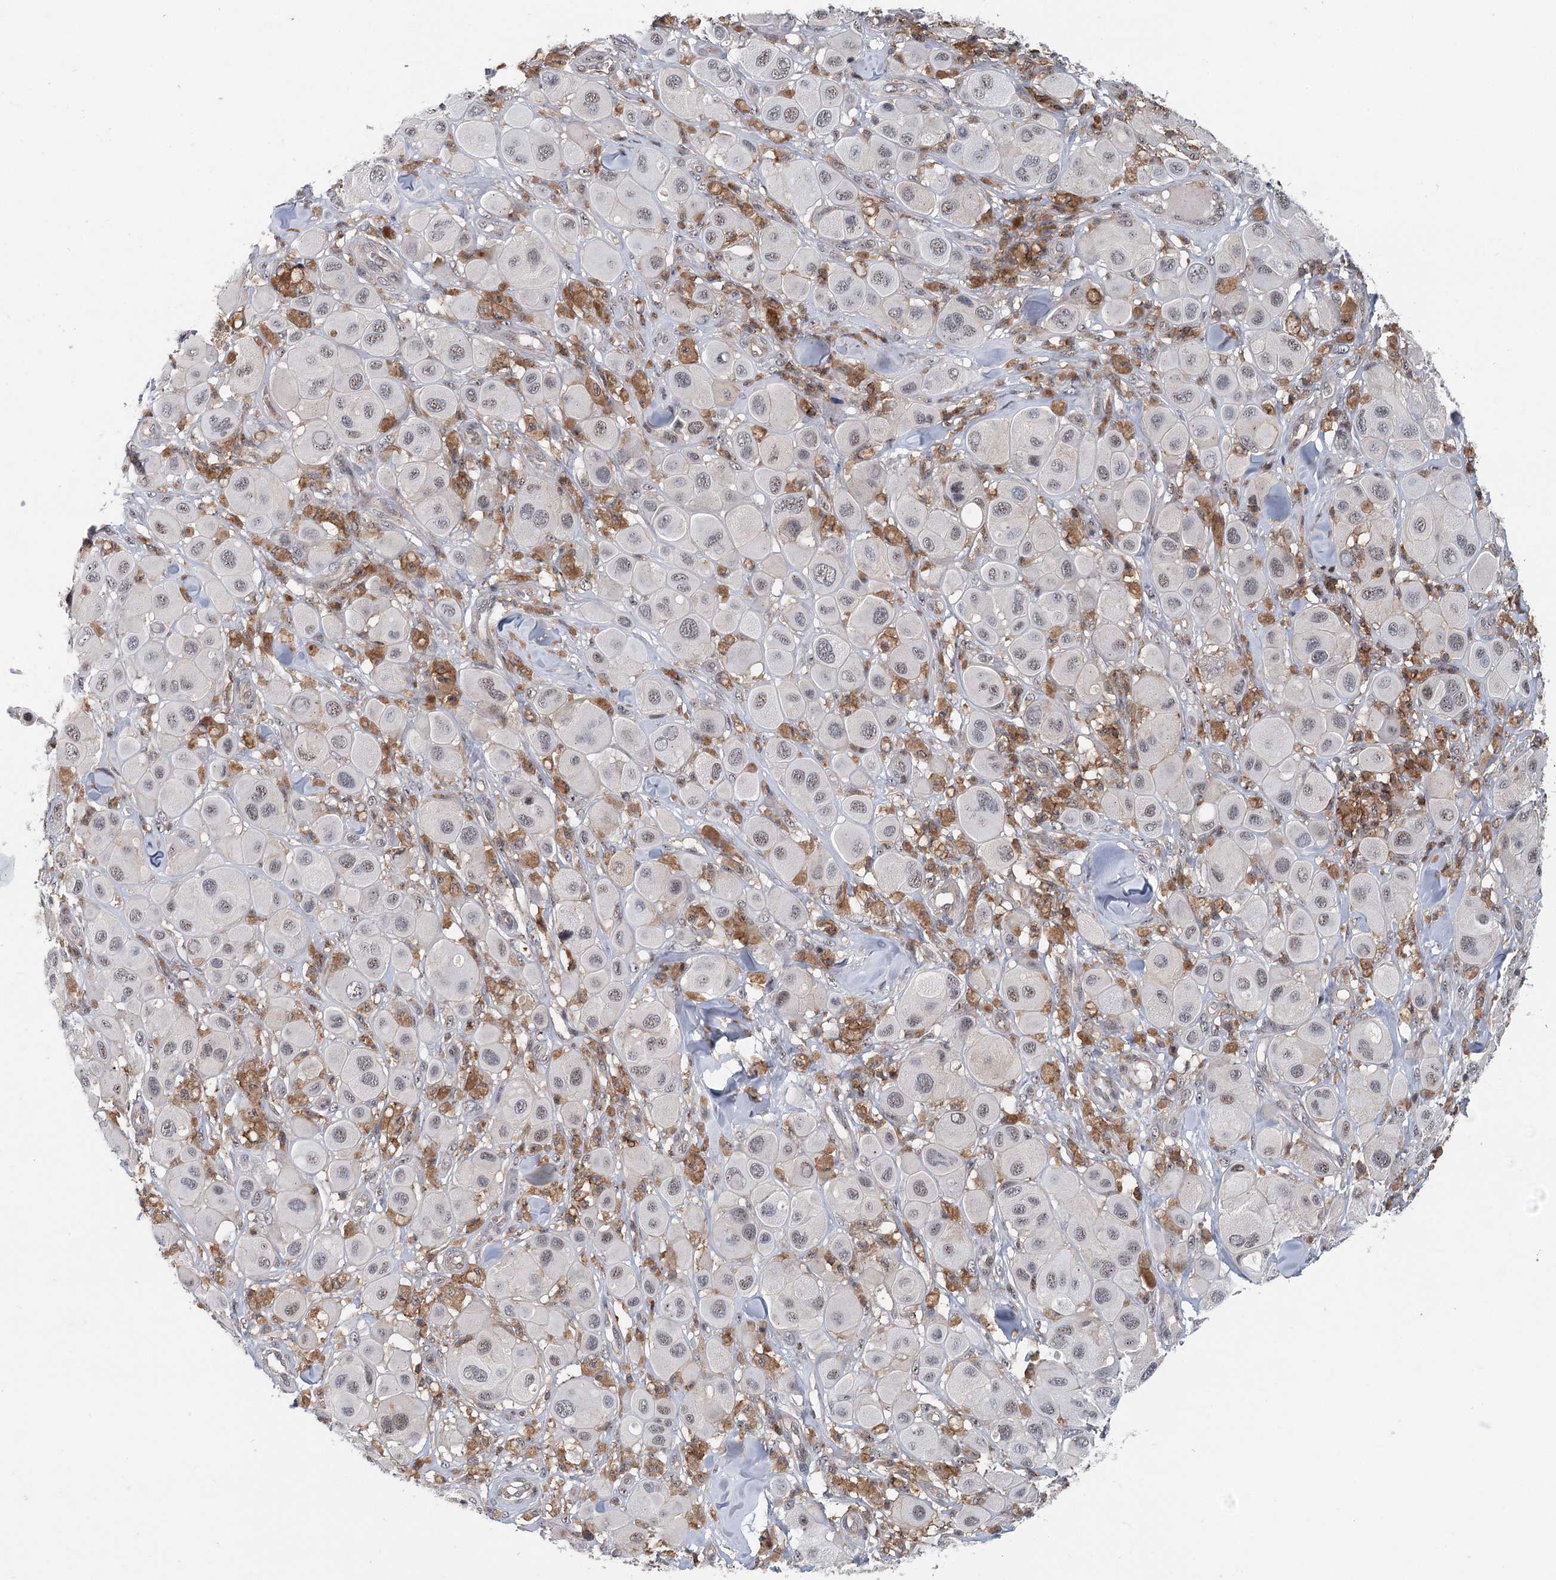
{"staining": {"intensity": "weak", "quantity": "25%-75%", "location": "nuclear"}, "tissue": "melanoma", "cell_type": "Tumor cells", "image_type": "cancer", "snomed": [{"axis": "morphology", "description": "Malignant melanoma, Metastatic site"}, {"axis": "topography", "description": "Skin"}], "caption": "DAB (3,3'-diaminobenzidine) immunohistochemical staining of melanoma shows weak nuclear protein staining in approximately 25%-75% of tumor cells. Immunohistochemistry stains the protein in brown and the nuclei are stained blue.", "gene": "CDC42SE2", "patient": {"sex": "male", "age": 41}}